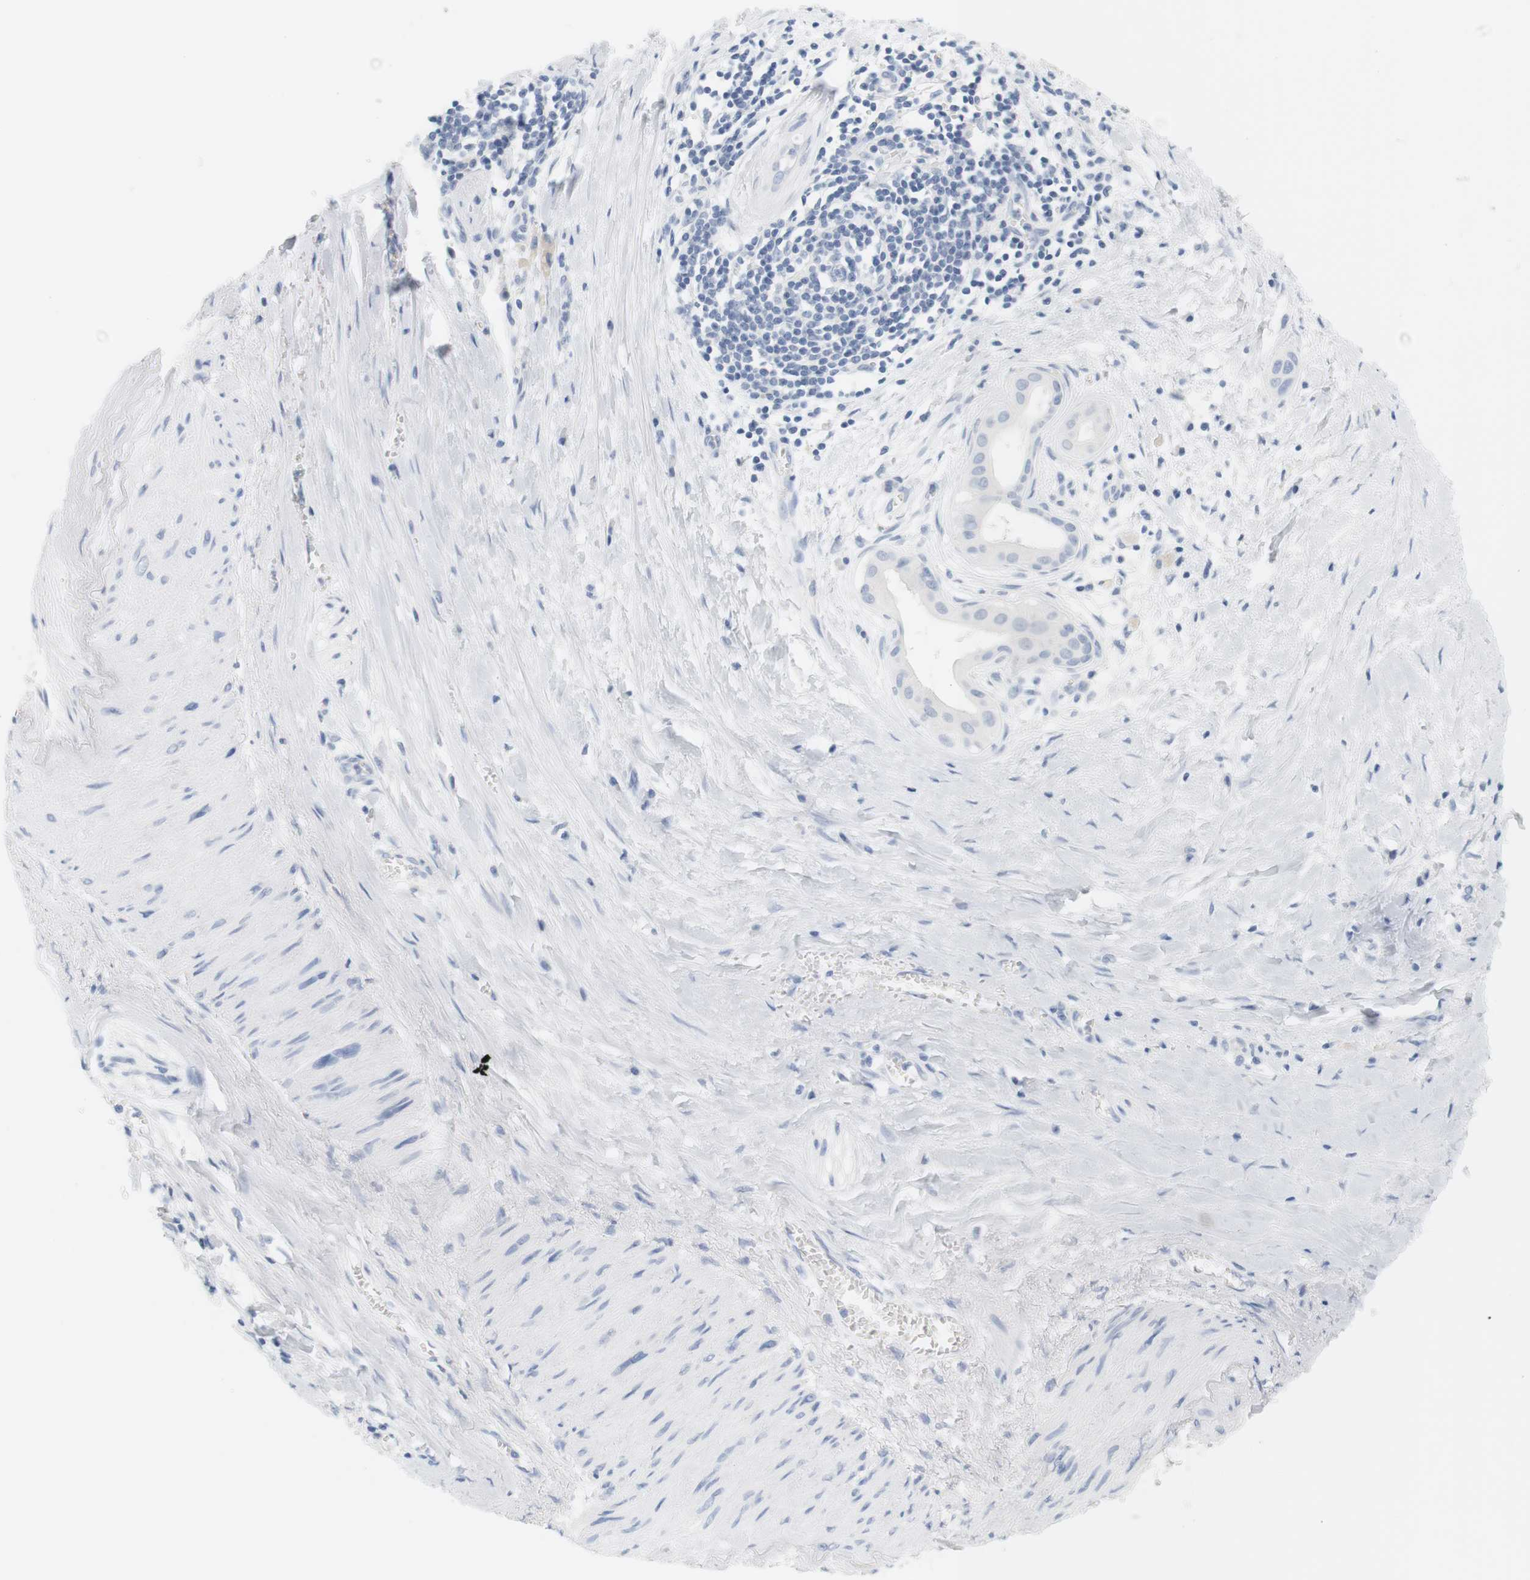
{"staining": {"intensity": "negative", "quantity": "none", "location": "none"}, "tissue": "pancreatic cancer", "cell_type": "Tumor cells", "image_type": "cancer", "snomed": [{"axis": "morphology", "description": "Adenocarcinoma, NOS"}, {"axis": "topography", "description": "Pancreas"}], "caption": "The image reveals no significant positivity in tumor cells of pancreatic cancer (adenocarcinoma).", "gene": "OPRM1", "patient": {"sex": "male", "age": 55}}